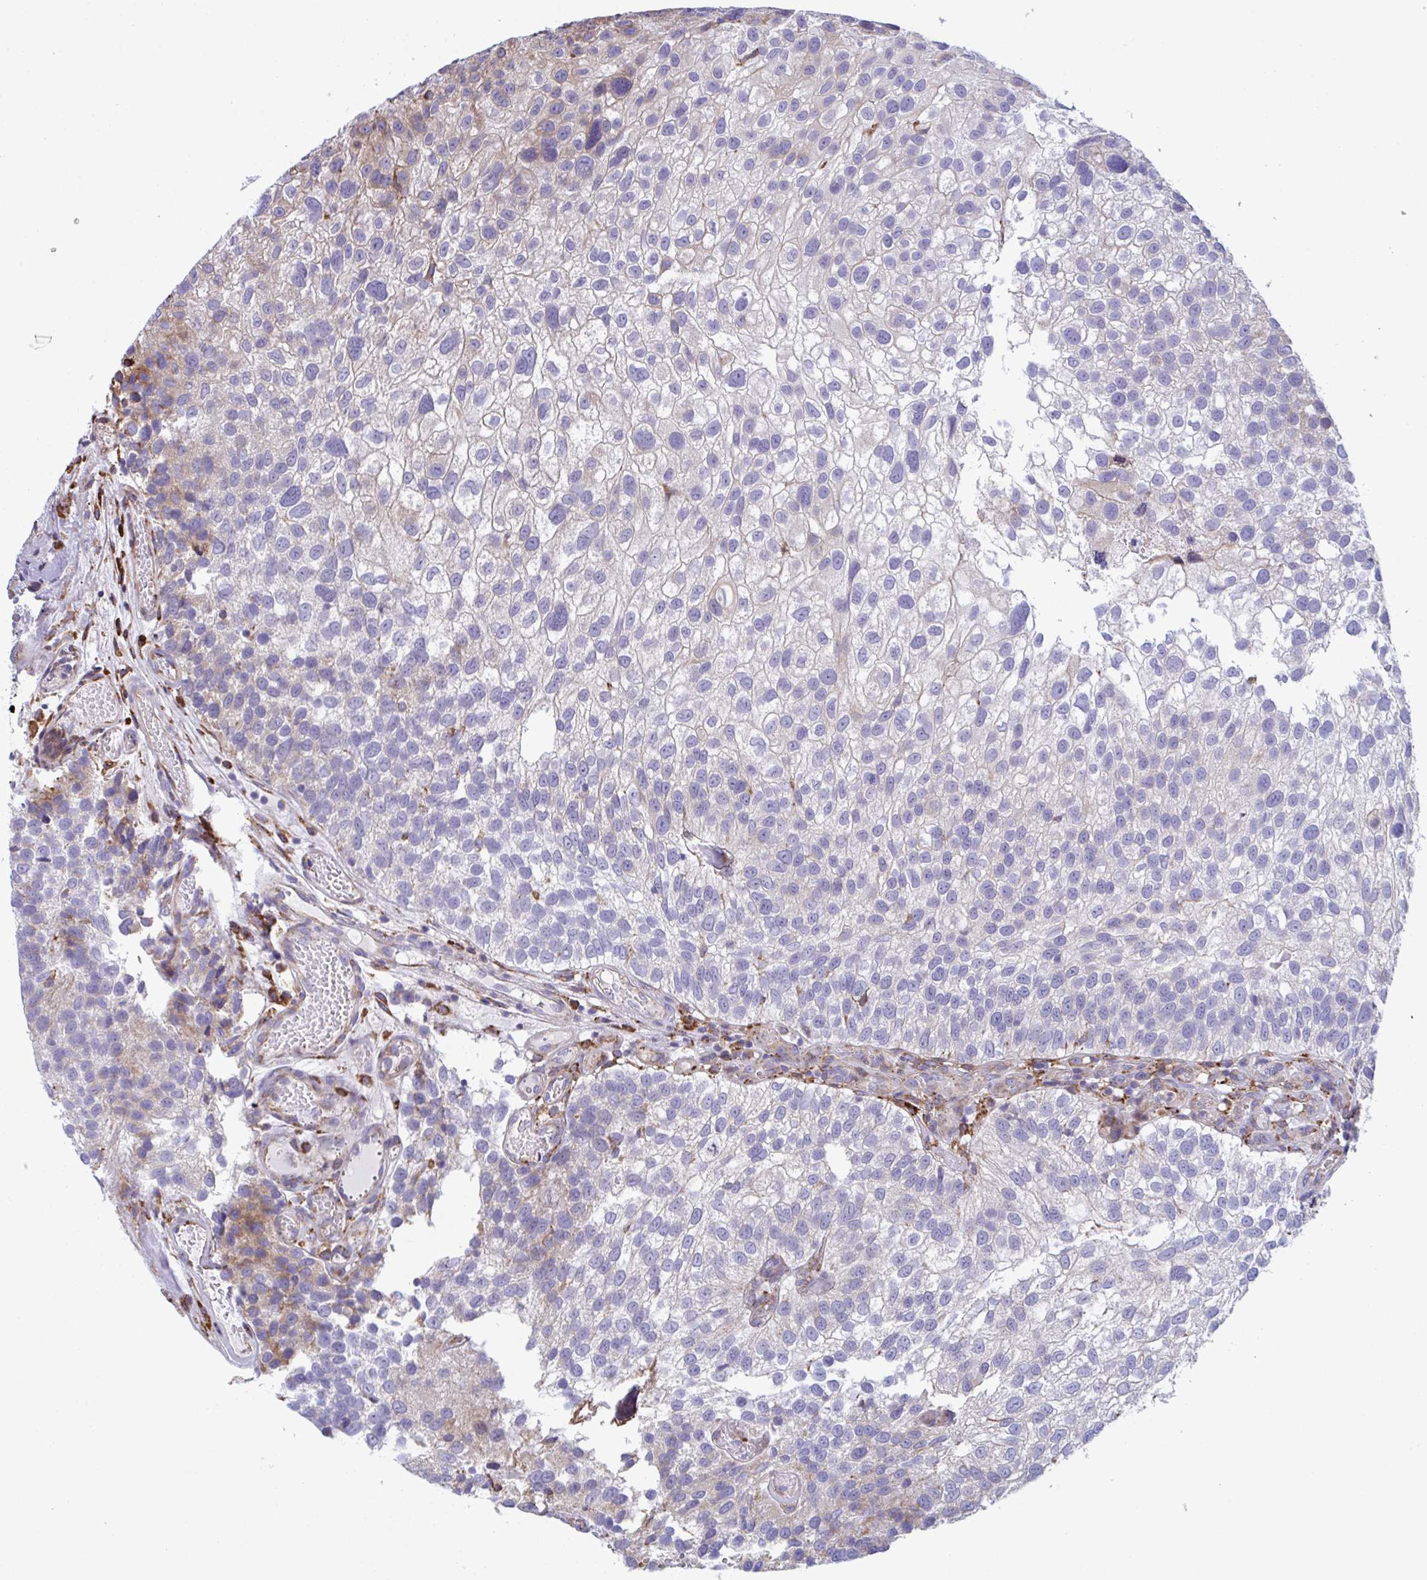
{"staining": {"intensity": "moderate", "quantity": "<25%", "location": "cytoplasmic/membranous"}, "tissue": "urothelial cancer", "cell_type": "Tumor cells", "image_type": "cancer", "snomed": [{"axis": "morphology", "description": "Urothelial carcinoma, NOS"}, {"axis": "topography", "description": "Urinary bladder"}], "caption": "Human transitional cell carcinoma stained for a protein (brown) displays moderate cytoplasmic/membranous positive staining in approximately <25% of tumor cells.", "gene": "PEAK3", "patient": {"sex": "male", "age": 87}}